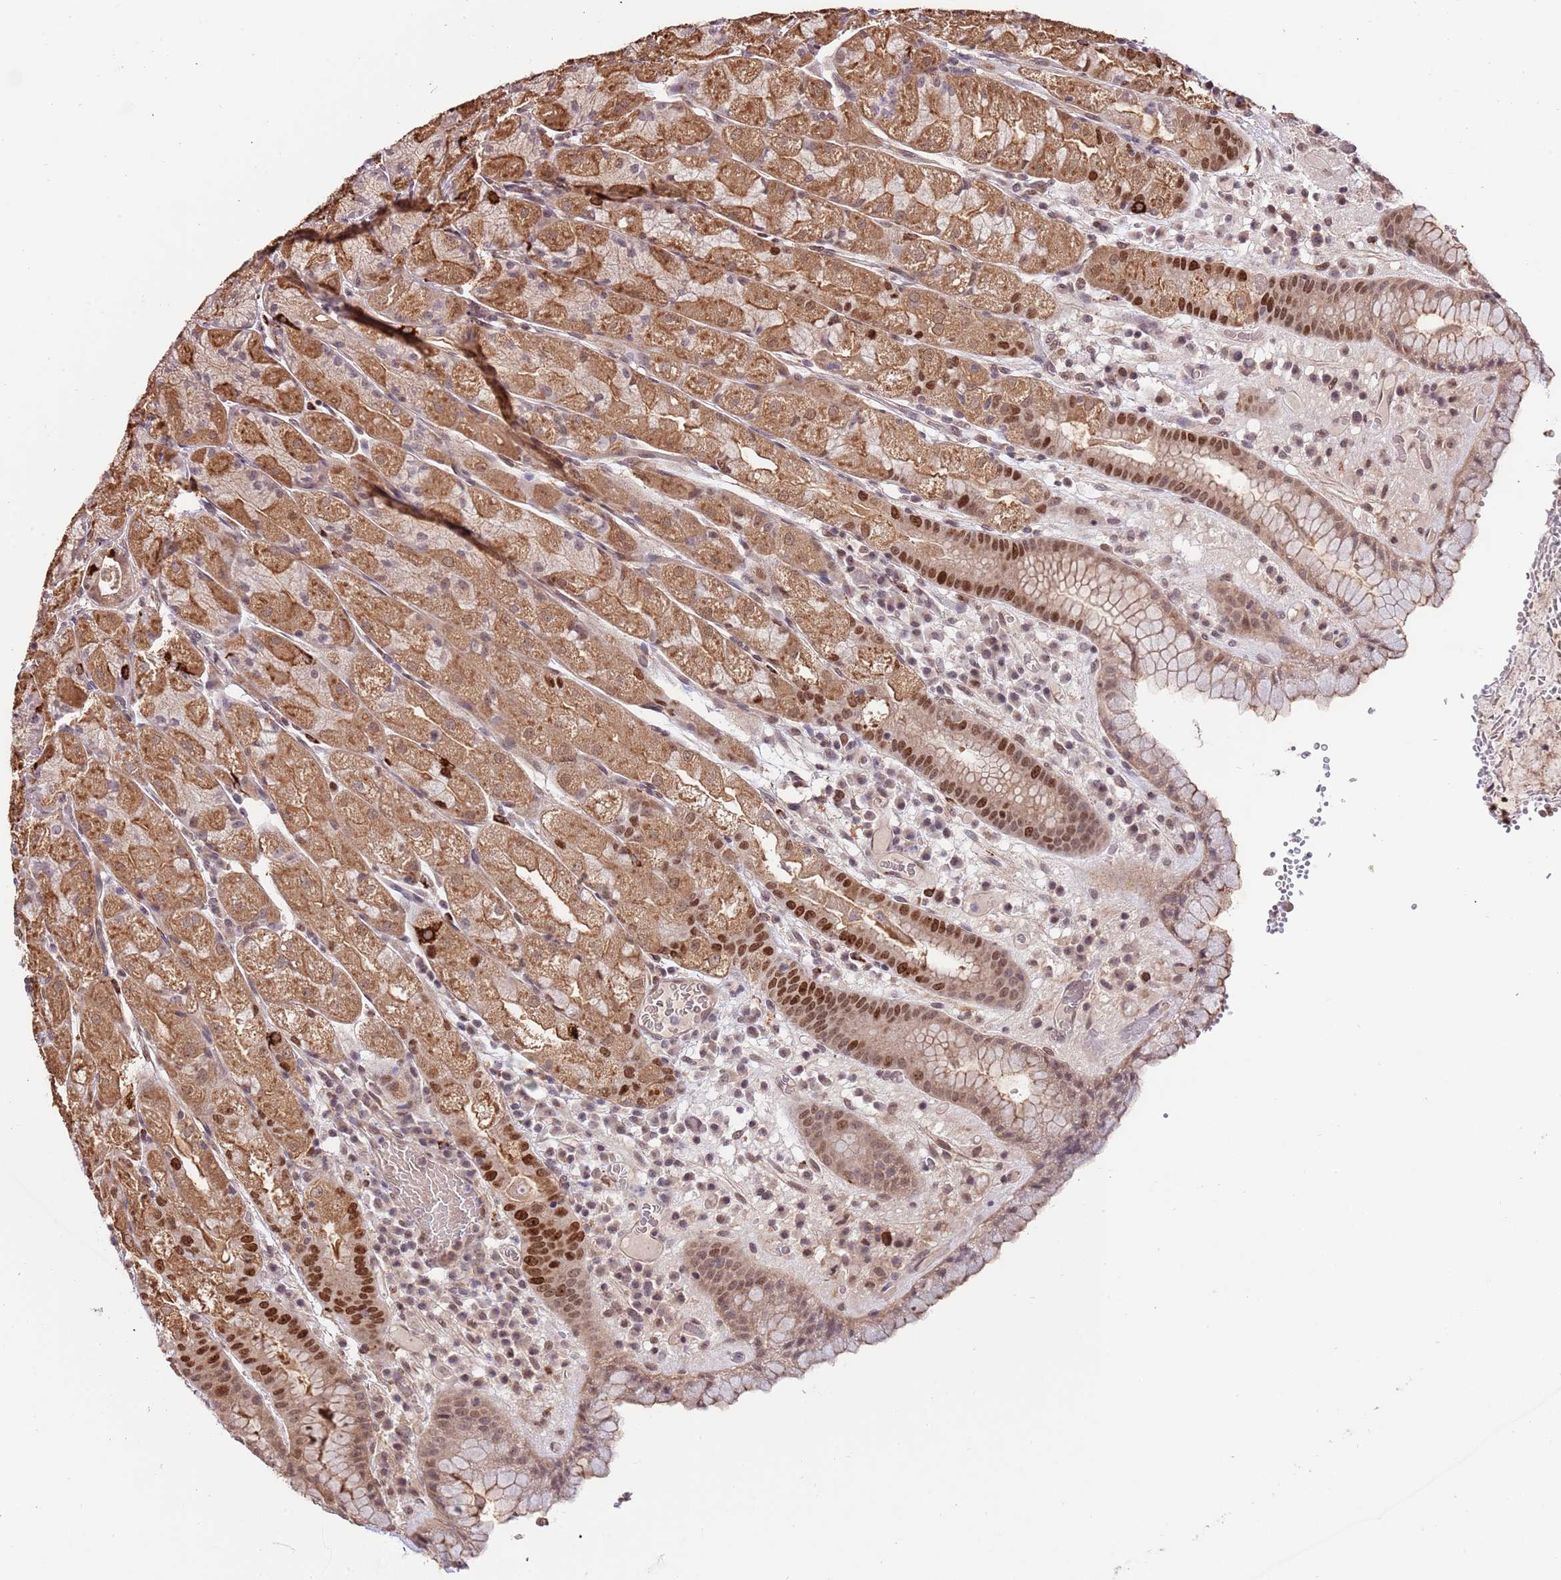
{"staining": {"intensity": "moderate", "quantity": ">75%", "location": "cytoplasmic/membranous,nuclear"}, "tissue": "stomach", "cell_type": "Glandular cells", "image_type": "normal", "snomed": [{"axis": "morphology", "description": "Normal tissue, NOS"}, {"axis": "topography", "description": "Stomach, upper"}], "caption": "Stomach stained with immunohistochemistry reveals moderate cytoplasmic/membranous,nuclear expression in about >75% of glandular cells.", "gene": "RIF1", "patient": {"sex": "male", "age": 52}}